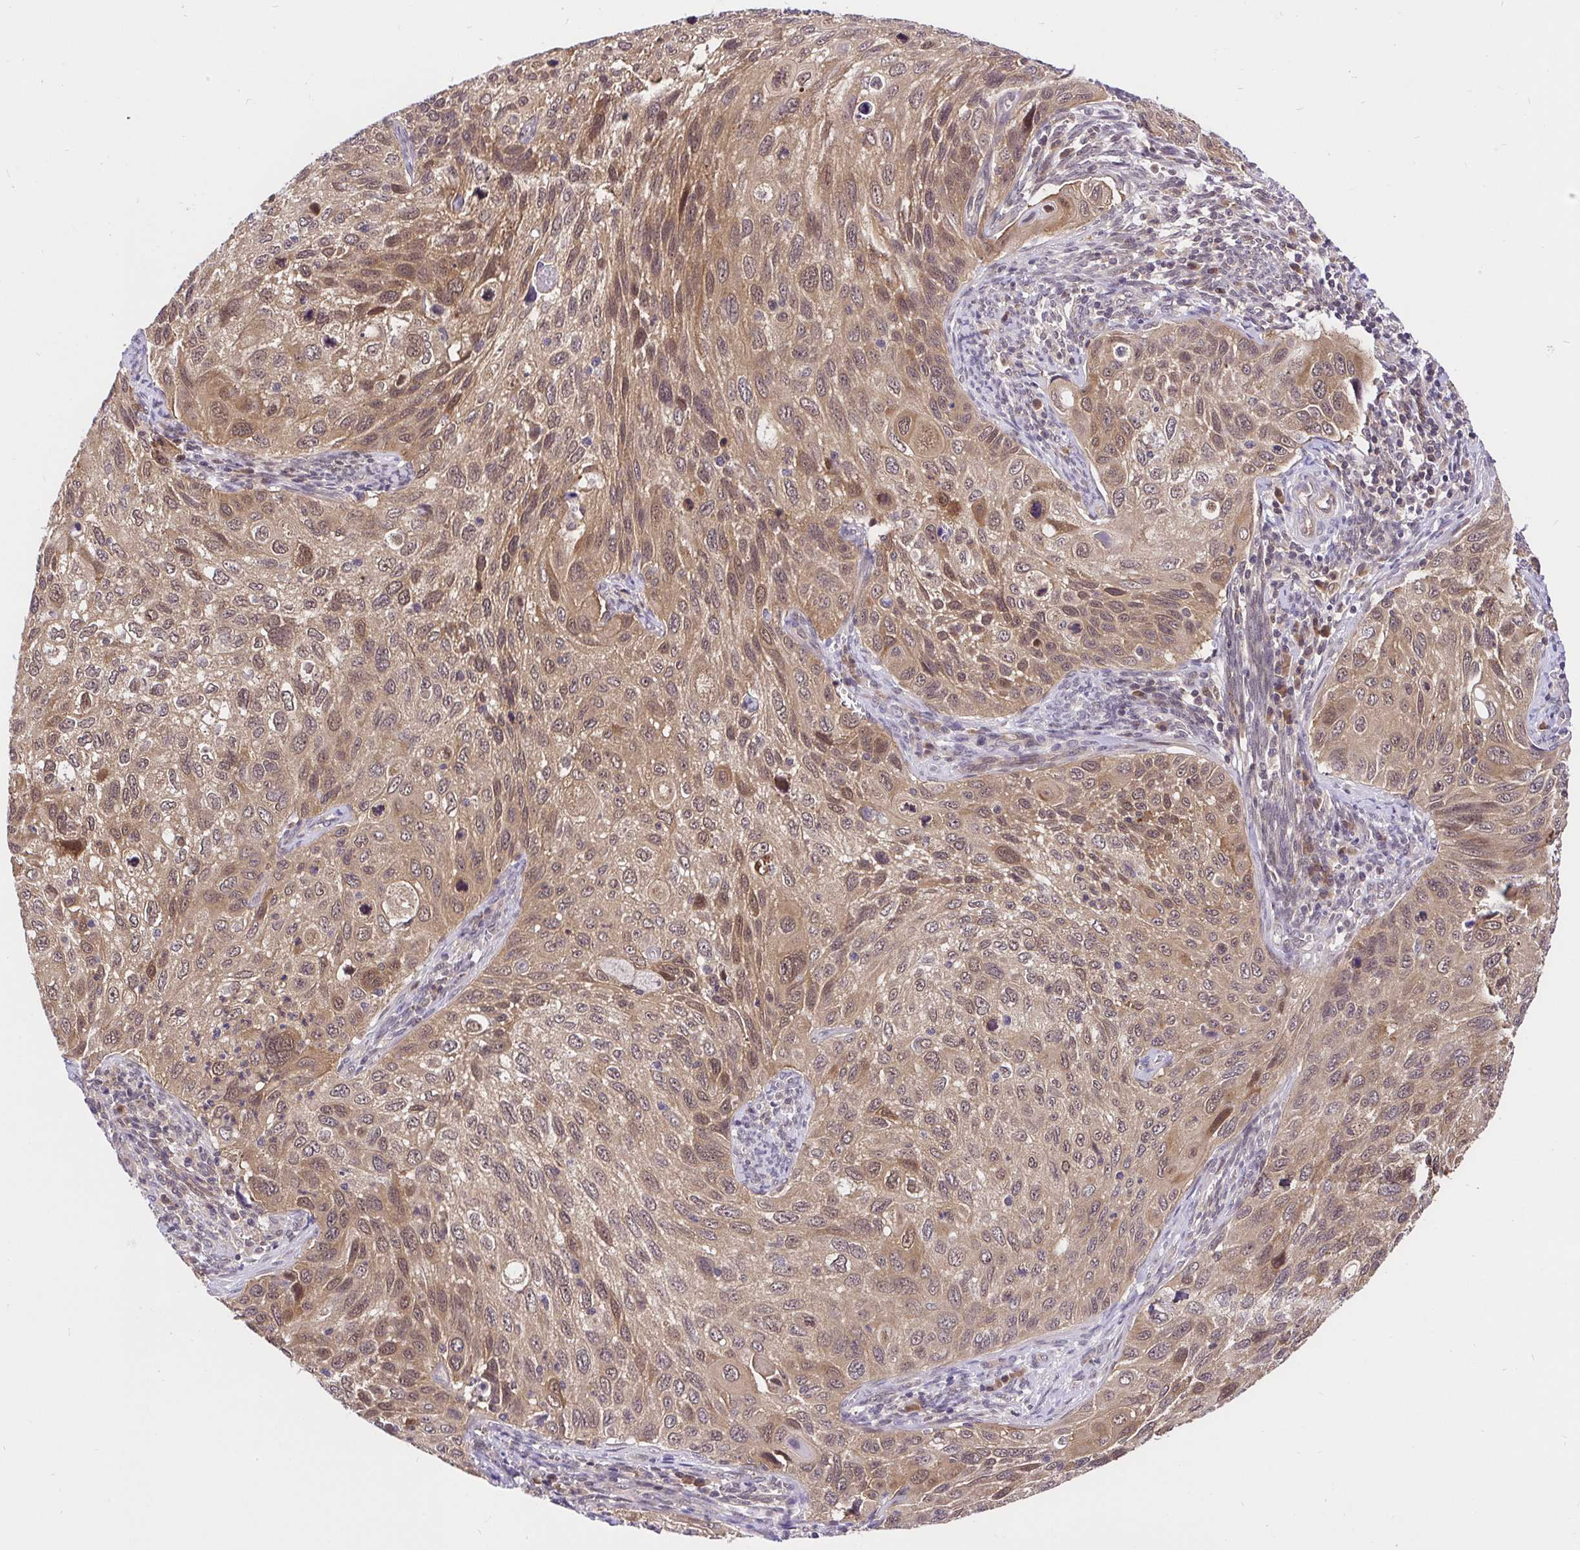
{"staining": {"intensity": "moderate", "quantity": ">75%", "location": "cytoplasmic/membranous,nuclear"}, "tissue": "cervical cancer", "cell_type": "Tumor cells", "image_type": "cancer", "snomed": [{"axis": "morphology", "description": "Squamous cell carcinoma, NOS"}, {"axis": "topography", "description": "Cervix"}], "caption": "DAB immunohistochemical staining of cervical cancer displays moderate cytoplasmic/membranous and nuclear protein expression in approximately >75% of tumor cells. The protein of interest is shown in brown color, while the nuclei are stained blue.", "gene": "UBE2M", "patient": {"sex": "female", "age": 70}}